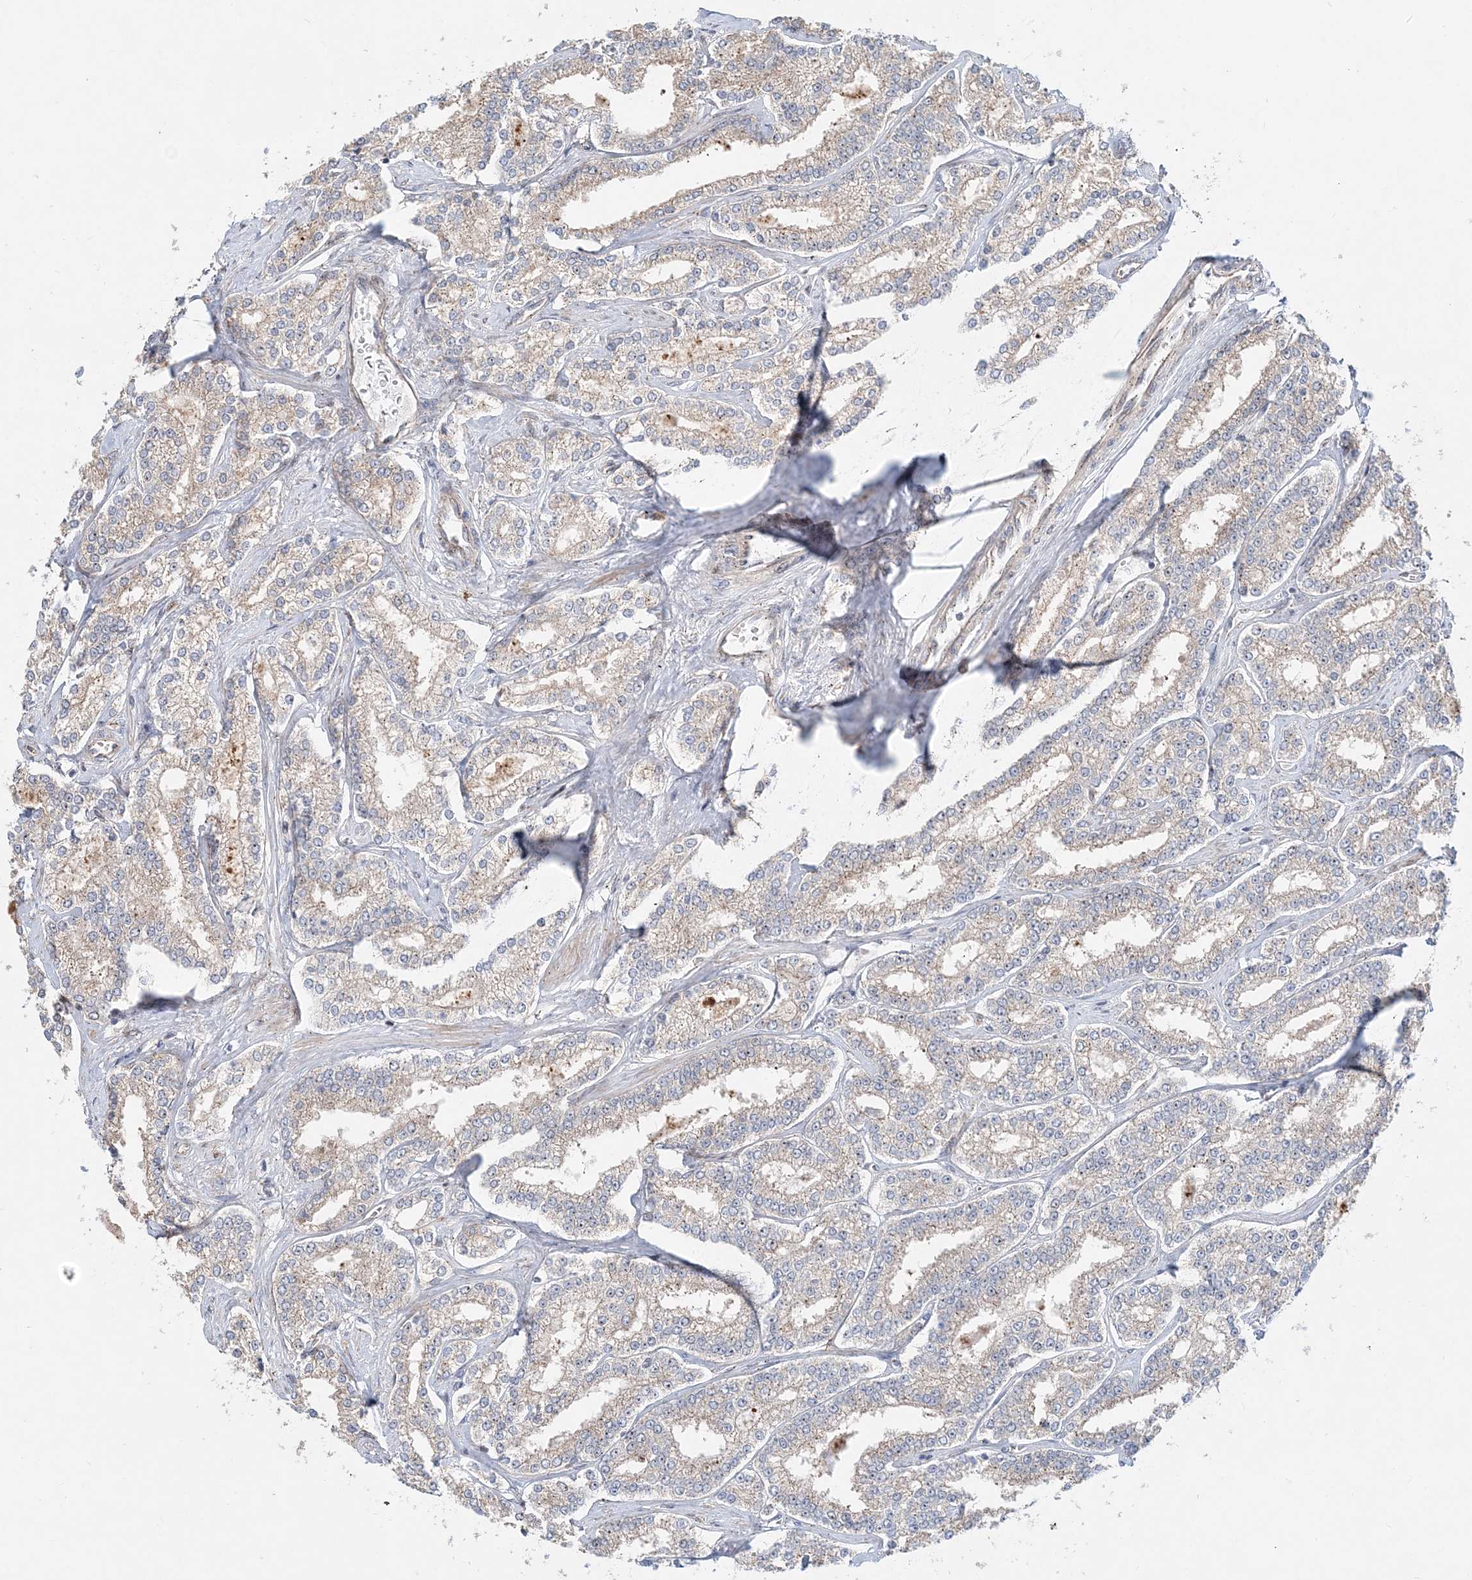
{"staining": {"intensity": "weak", "quantity": "25%-75%", "location": "cytoplasmic/membranous"}, "tissue": "prostate cancer", "cell_type": "Tumor cells", "image_type": "cancer", "snomed": [{"axis": "morphology", "description": "Normal tissue, NOS"}, {"axis": "morphology", "description": "Adenocarcinoma, High grade"}, {"axis": "topography", "description": "Prostate"}], "caption": "IHC photomicrograph of adenocarcinoma (high-grade) (prostate) stained for a protein (brown), which displays low levels of weak cytoplasmic/membranous expression in about 25%-75% of tumor cells.", "gene": "CXXC5", "patient": {"sex": "male", "age": 83}}